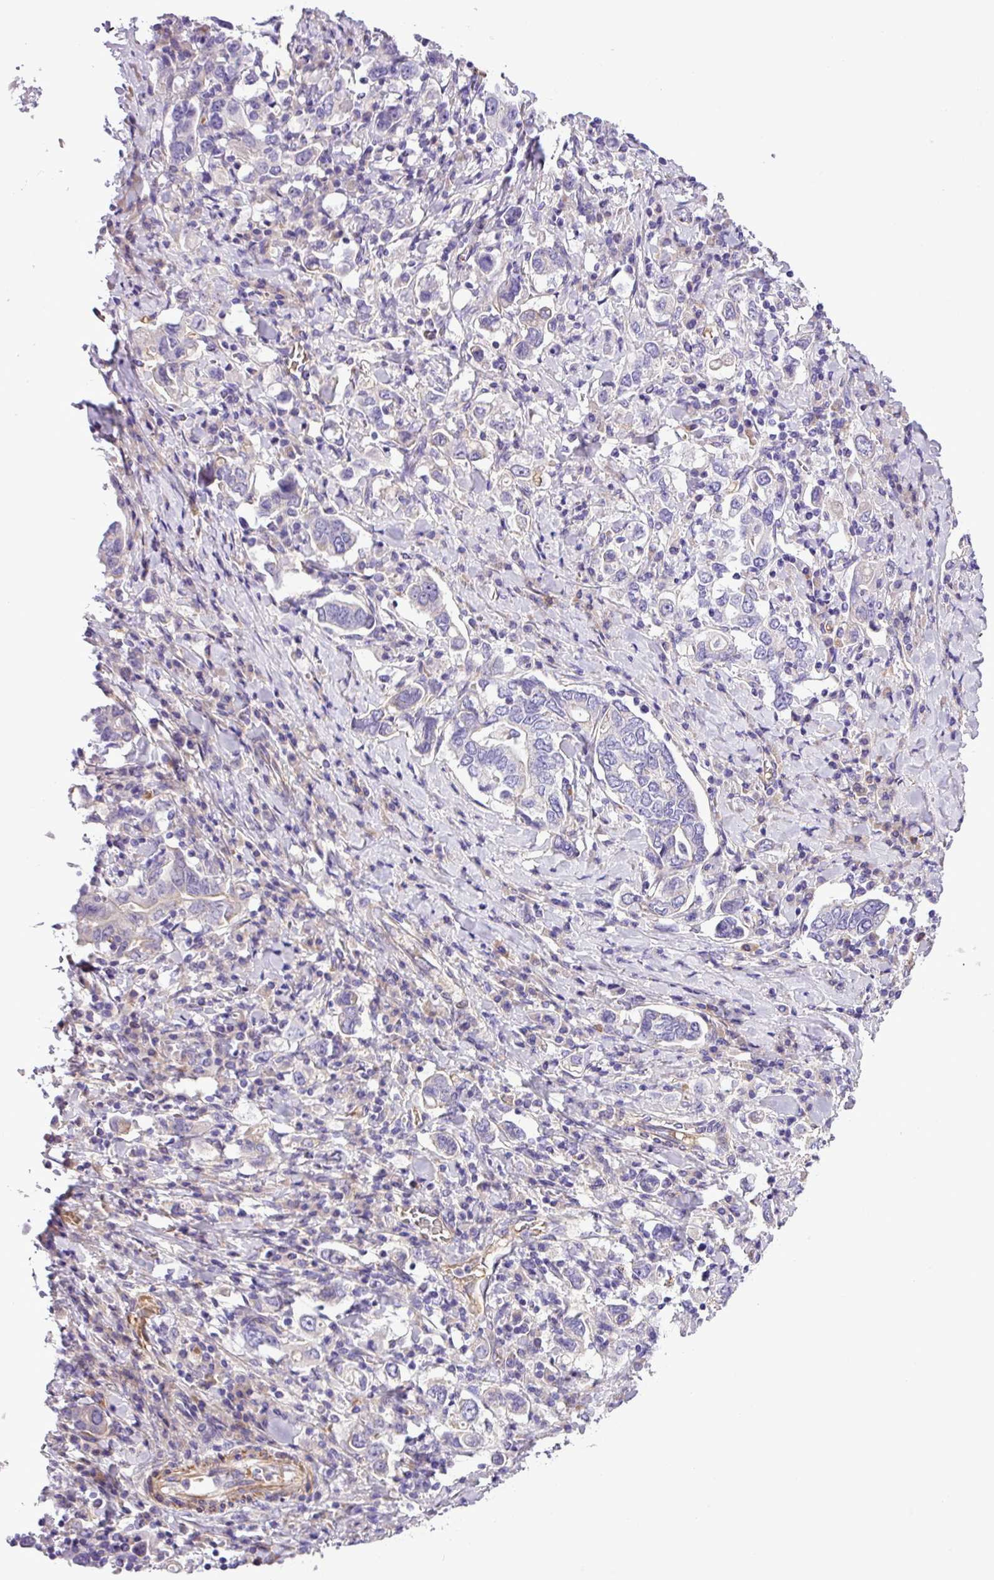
{"staining": {"intensity": "negative", "quantity": "none", "location": "none"}, "tissue": "stomach cancer", "cell_type": "Tumor cells", "image_type": "cancer", "snomed": [{"axis": "morphology", "description": "Adenocarcinoma, NOS"}, {"axis": "topography", "description": "Stomach, upper"}, {"axis": "topography", "description": "Stomach"}], "caption": "Immunohistochemistry micrograph of neoplastic tissue: stomach cancer stained with DAB shows no significant protein positivity in tumor cells.", "gene": "C11orf91", "patient": {"sex": "male", "age": 62}}